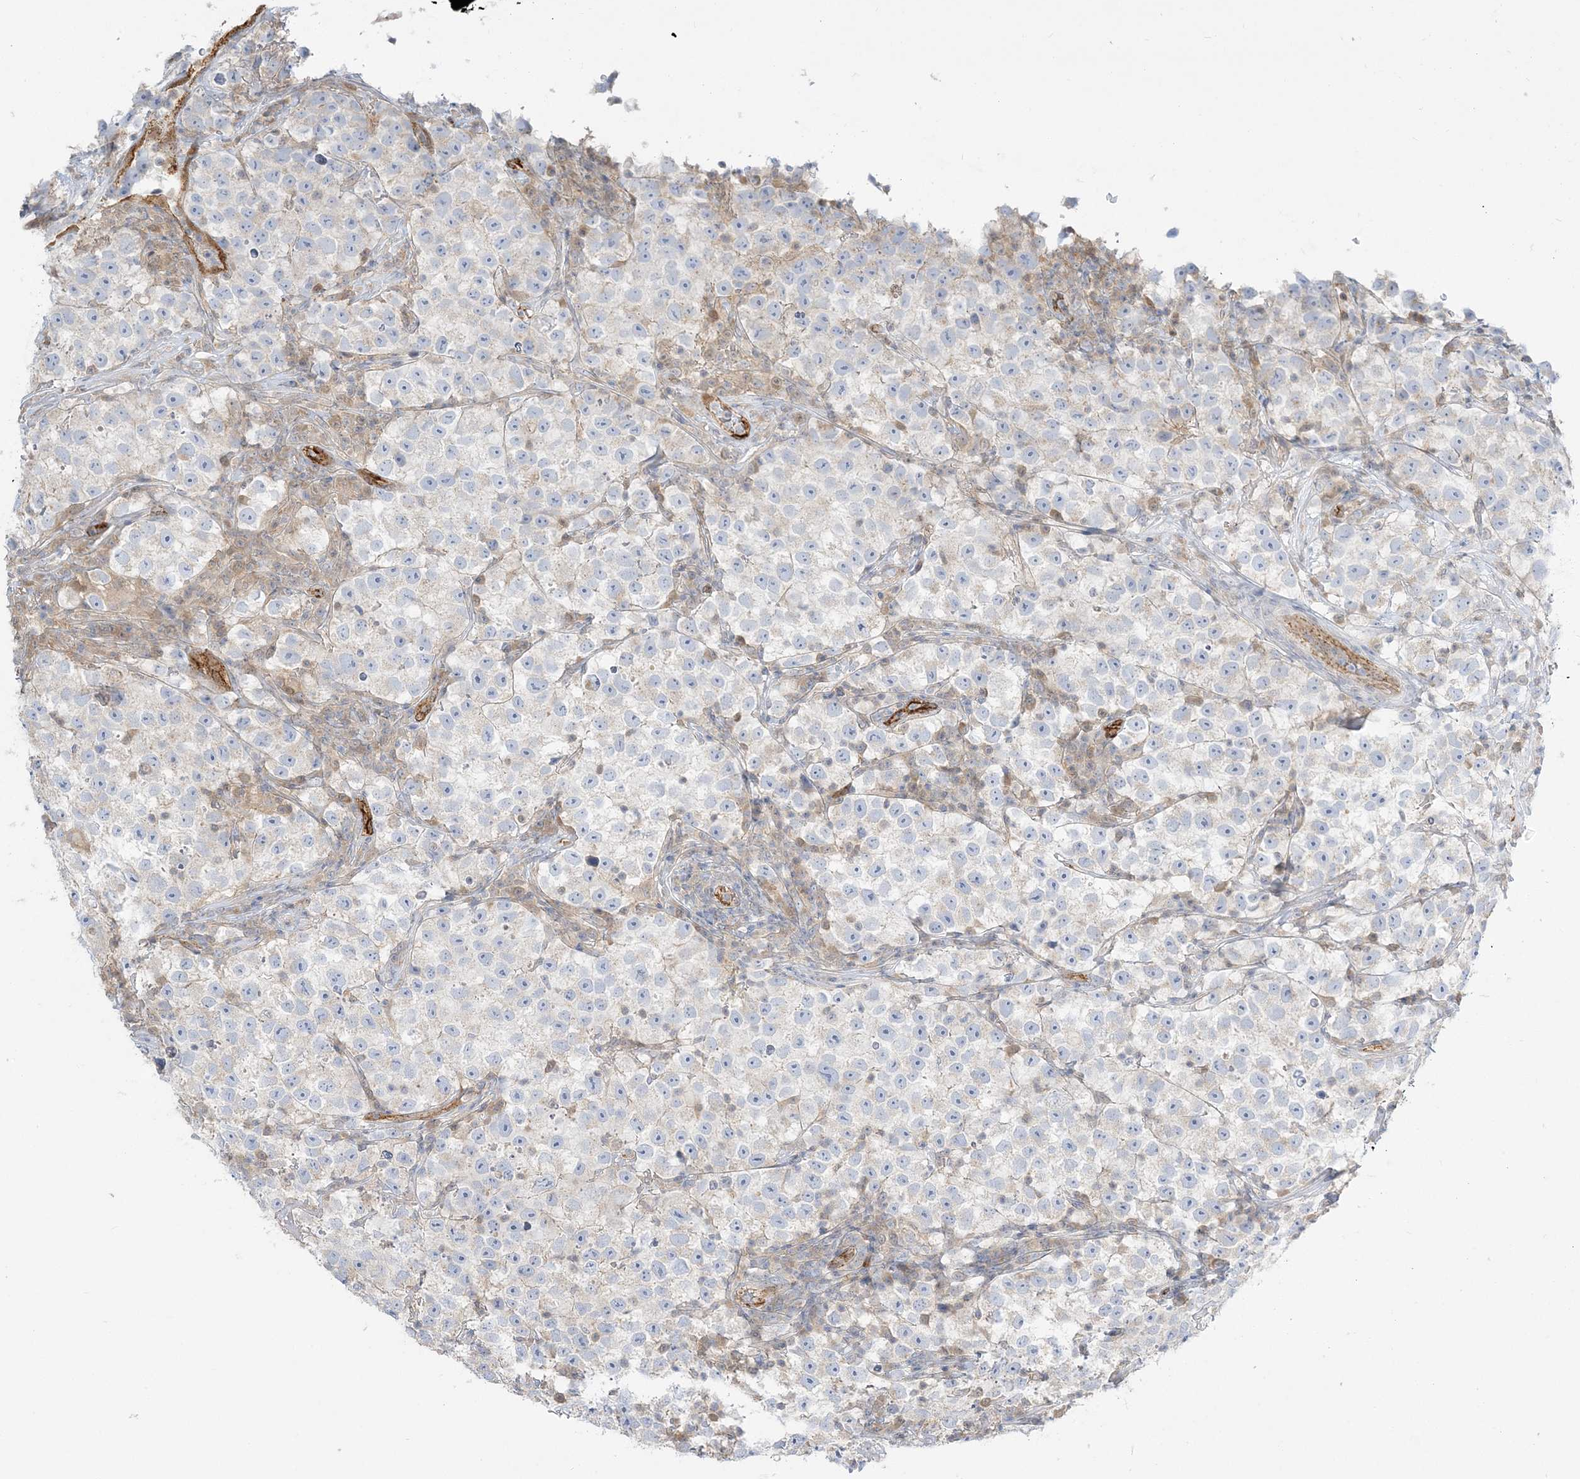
{"staining": {"intensity": "negative", "quantity": "none", "location": "none"}, "tissue": "testis cancer", "cell_type": "Tumor cells", "image_type": "cancer", "snomed": [{"axis": "morphology", "description": "Seminoma, NOS"}, {"axis": "topography", "description": "Testis"}], "caption": "Immunohistochemical staining of testis seminoma shows no significant expression in tumor cells. Nuclei are stained in blue.", "gene": "INPP1", "patient": {"sex": "male", "age": 22}}